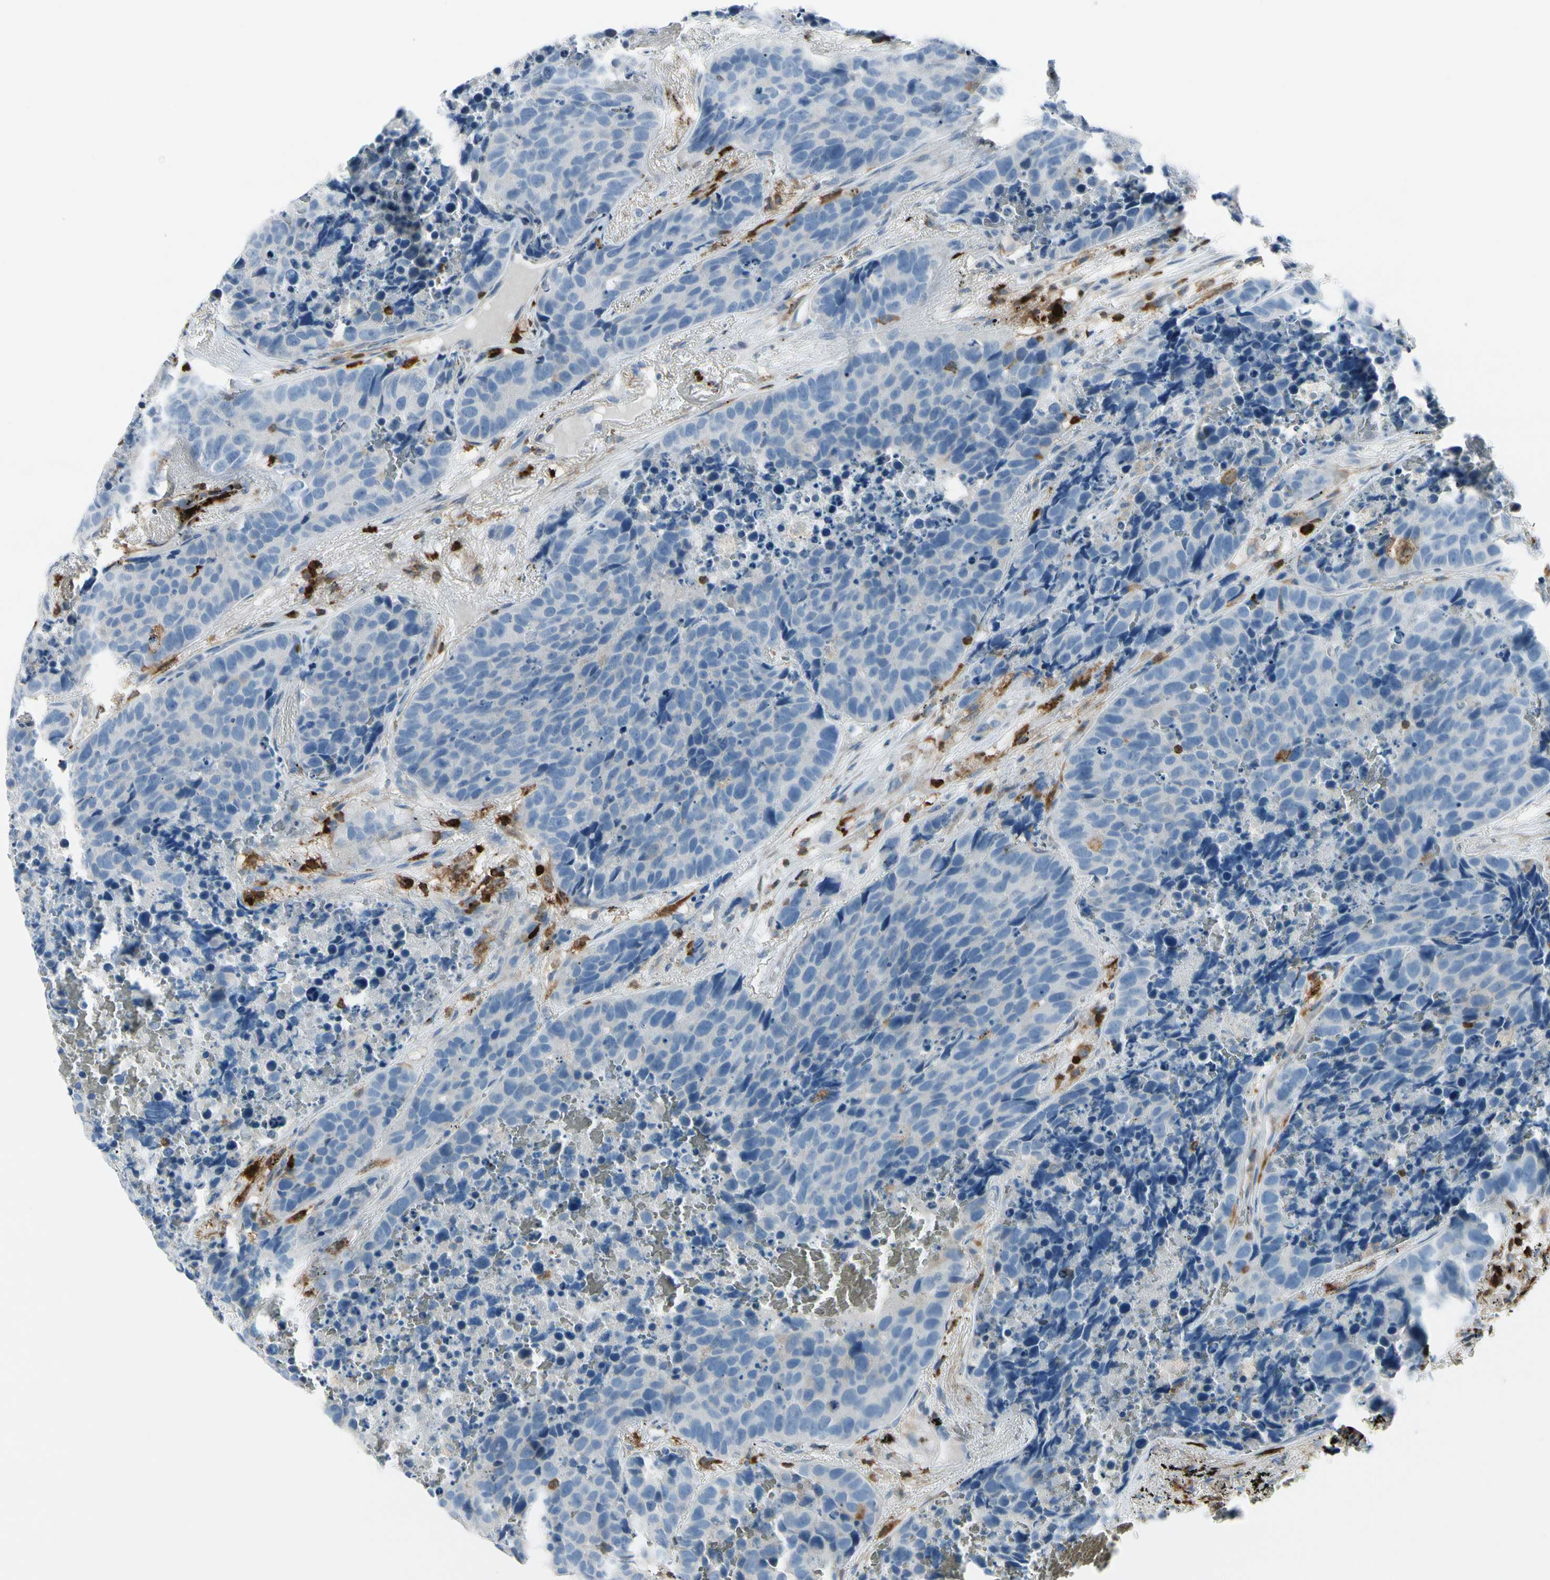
{"staining": {"intensity": "negative", "quantity": "none", "location": "none"}, "tissue": "carcinoid", "cell_type": "Tumor cells", "image_type": "cancer", "snomed": [{"axis": "morphology", "description": "Carcinoid, malignant, NOS"}, {"axis": "topography", "description": "Lung"}], "caption": "Tumor cells show no significant protein positivity in malignant carcinoid.", "gene": "TRAF1", "patient": {"sex": "male", "age": 60}}